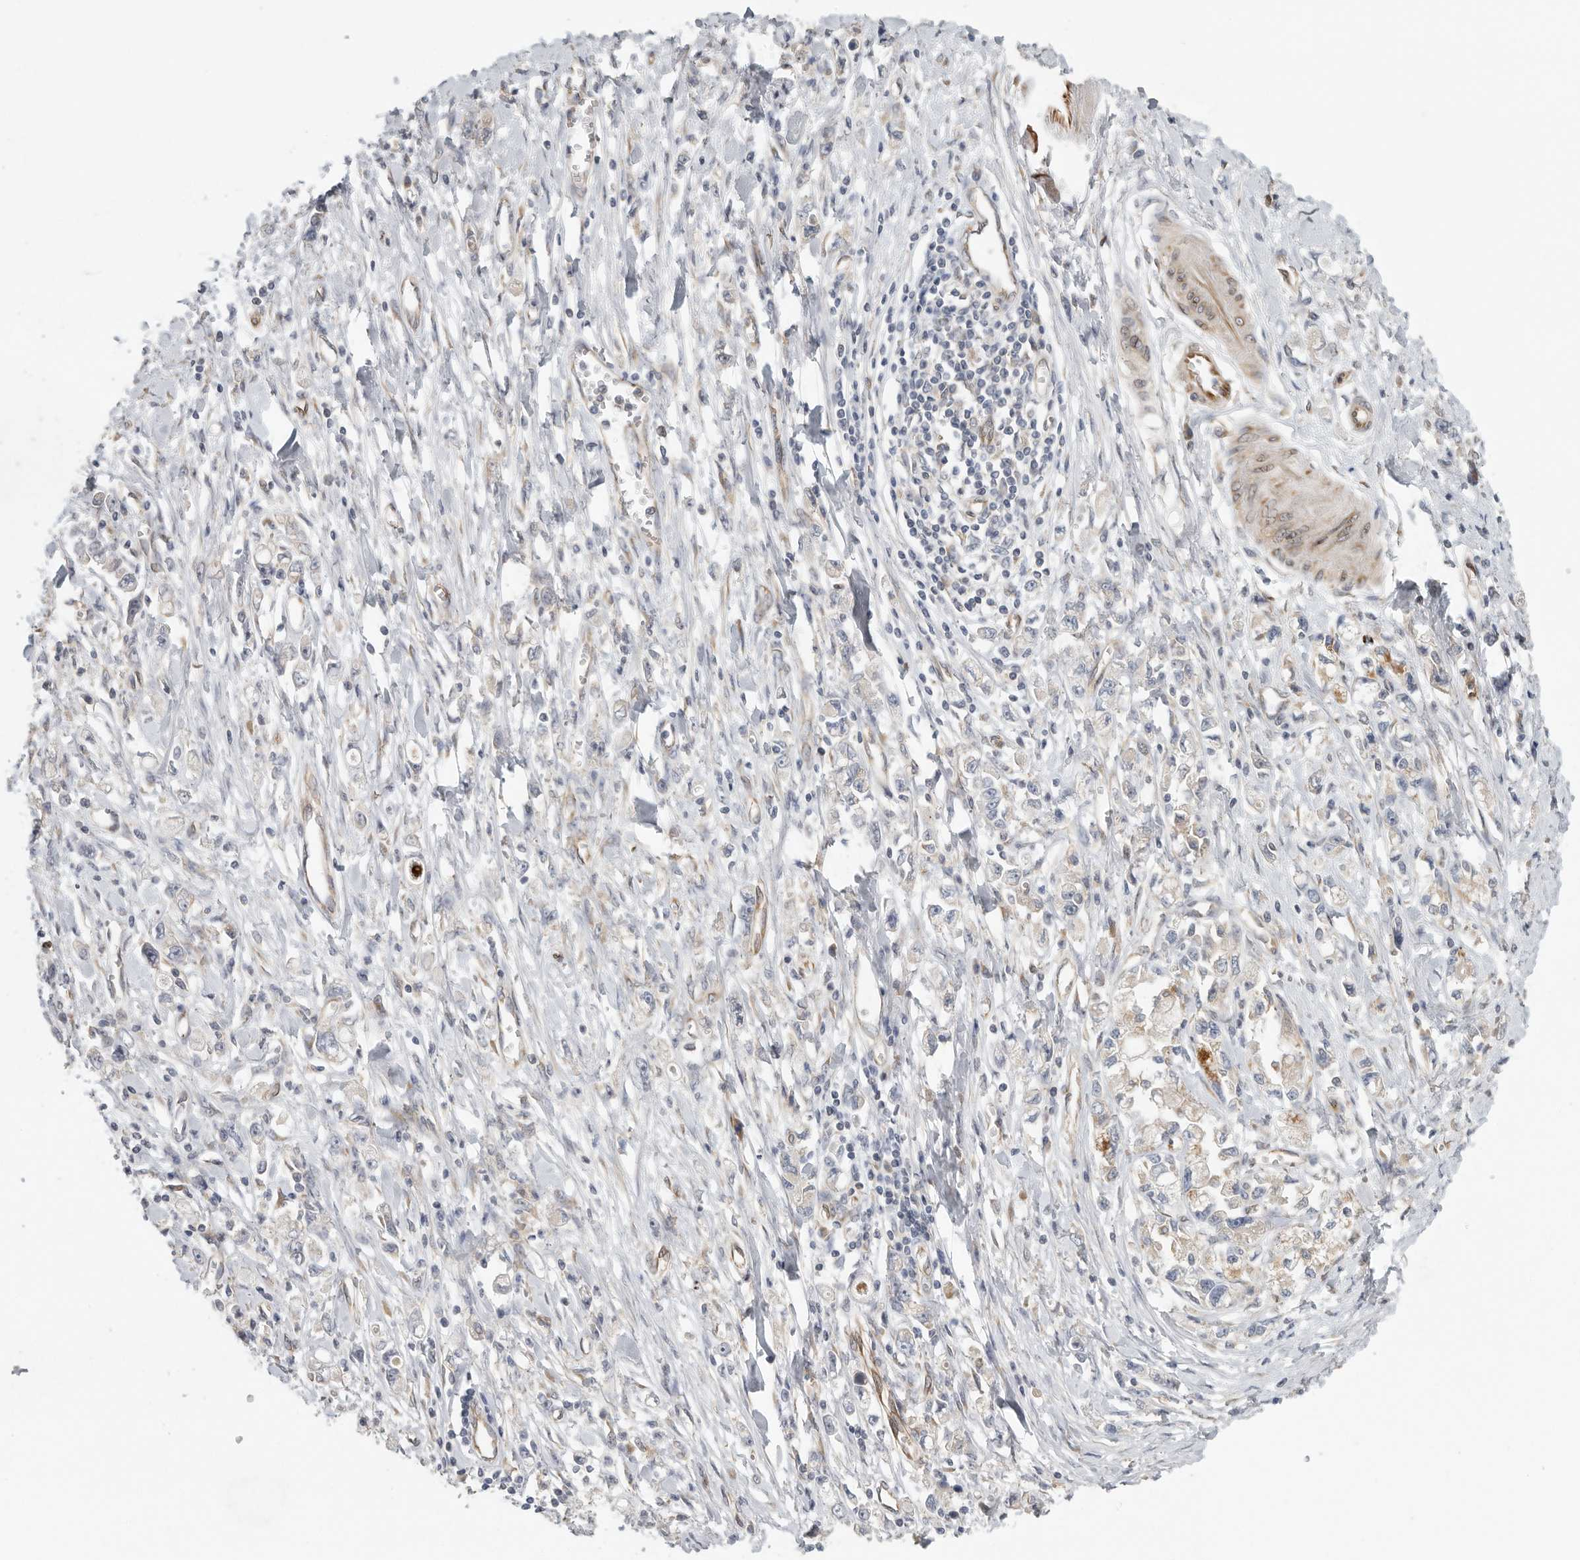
{"staining": {"intensity": "negative", "quantity": "none", "location": "none"}, "tissue": "stomach cancer", "cell_type": "Tumor cells", "image_type": "cancer", "snomed": [{"axis": "morphology", "description": "Adenocarcinoma, NOS"}, {"axis": "topography", "description": "Stomach"}], "caption": "Immunohistochemistry of adenocarcinoma (stomach) demonstrates no positivity in tumor cells. (Brightfield microscopy of DAB (3,3'-diaminobenzidine) IHC at high magnification).", "gene": "BCAP29", "patient": {"sex": "female", "age": 76}}